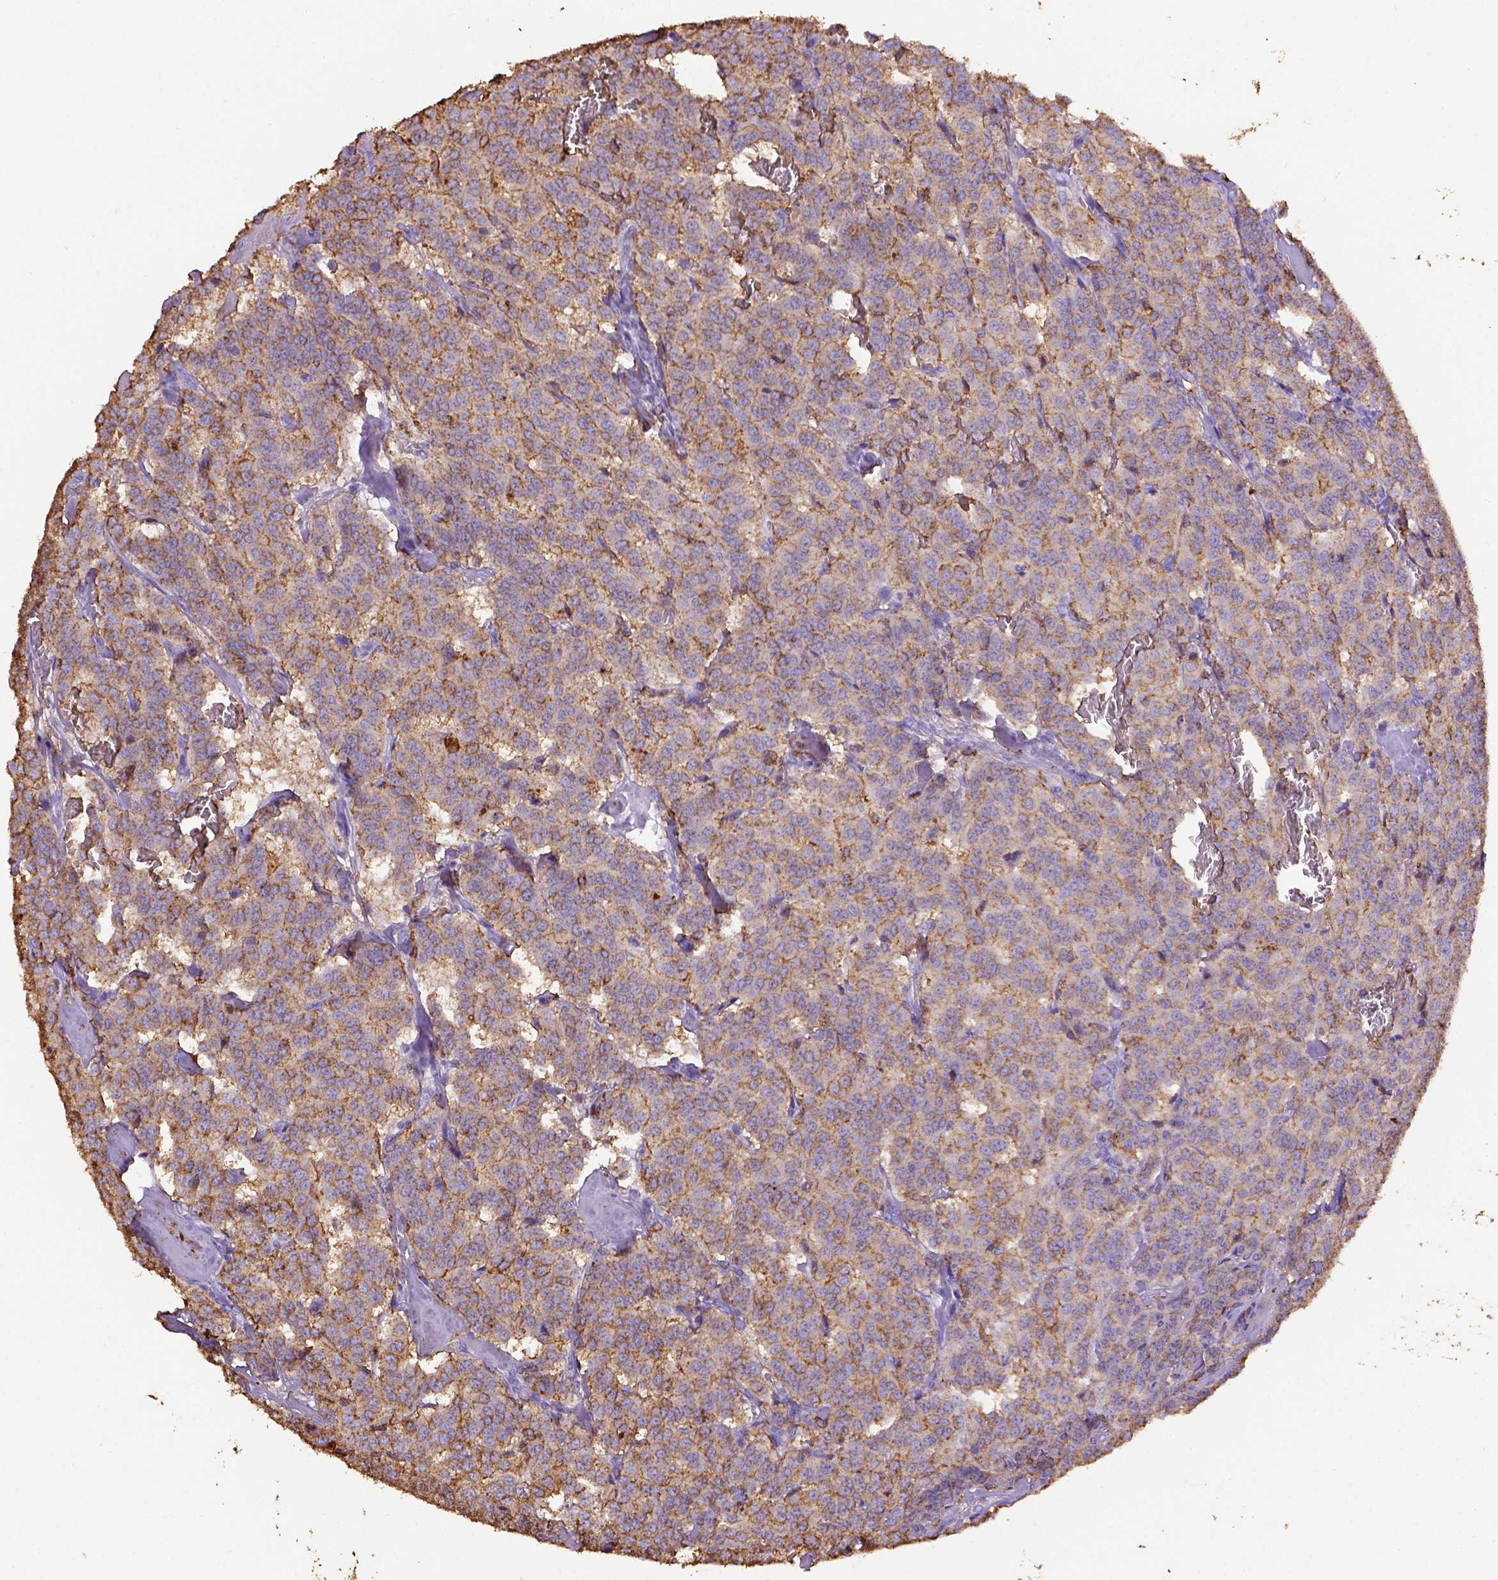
{"staining": {"intensity": "moderate", "quantity": ">75%", "location": "cytoplasmic/membranous"}, "tissue": "carcinoid", "cell_type": "Tumor cells", "image_type": "cancer", "snomed": [{"axis": "morphology", "description": "Normal tissue, NOS"}, {"axis": "morphology", "description": "Carcinoid, malignant, NOS"}, {"axis": "topography", "description": "Lung"}], "caption": "Brown immunohistochemical staining in malignant carcinoid shows moderate cytoplasmic/membranous positivity in approximately >75% of tumor cells.", "gene": "B3GAT1", "patient": {"sex": "female", "age": 46}}